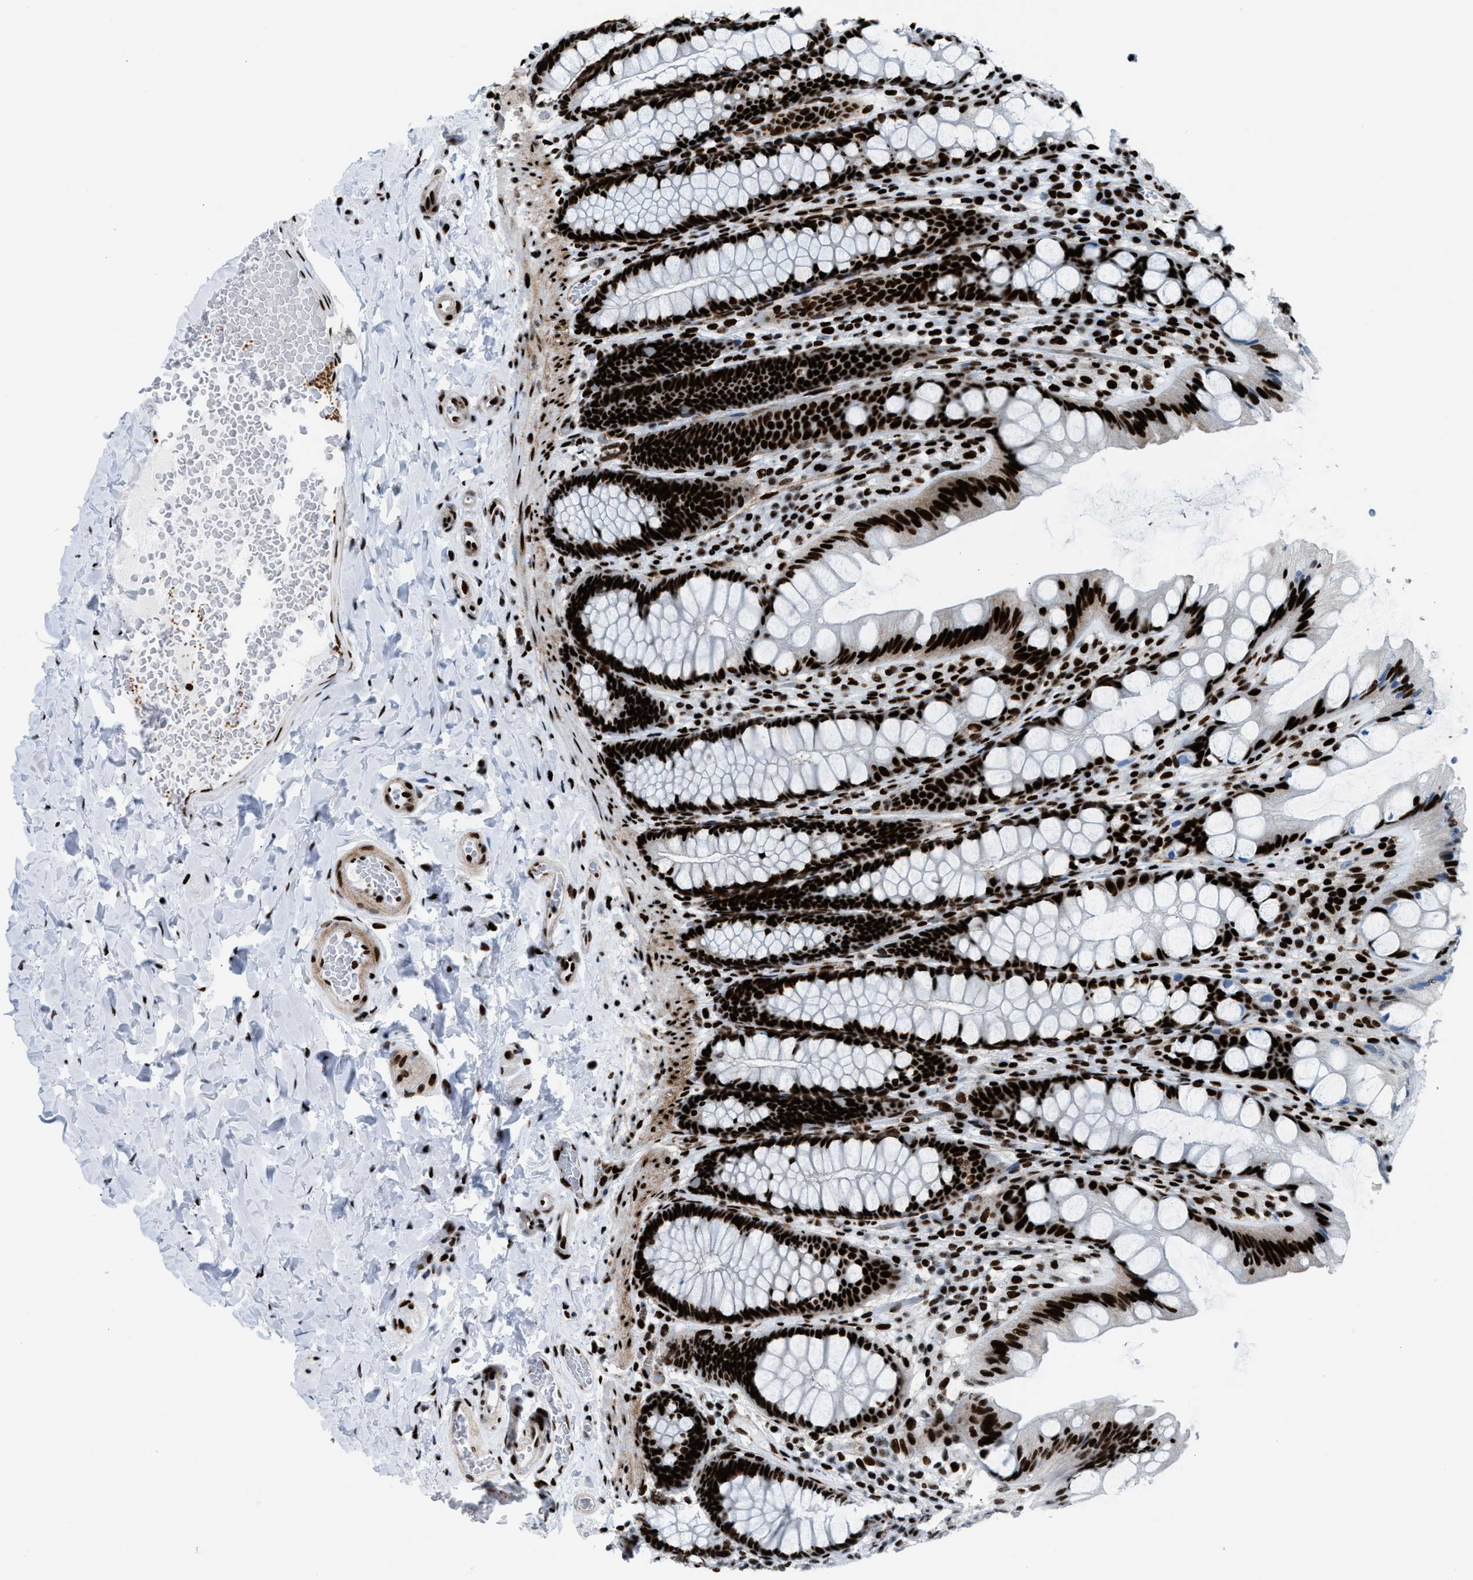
{"staining": {"intensity": "strong", "quantity": ">75%", "location": "nuclear"}, "tissue": "colon", "cell_type": "Endothelial cells", "image_type": "normal", "snomed": [{"axis": "morphology", "description": "Normal tissue, NOS"}, {"axis": "topography", "description": "Colon"}], "caption": "A high amount of strong nuclear positivity is appreciated in about >75% of endothelial cells in benign colon. The protein of interest is stained brown, and the nuclei are stained in blue (DAB (3,3'-diaminobenzidine) IHC with brightfield microscopy, high magnification).", "gene": "NONO", "patient": {"sex": "male", "age": 47}}